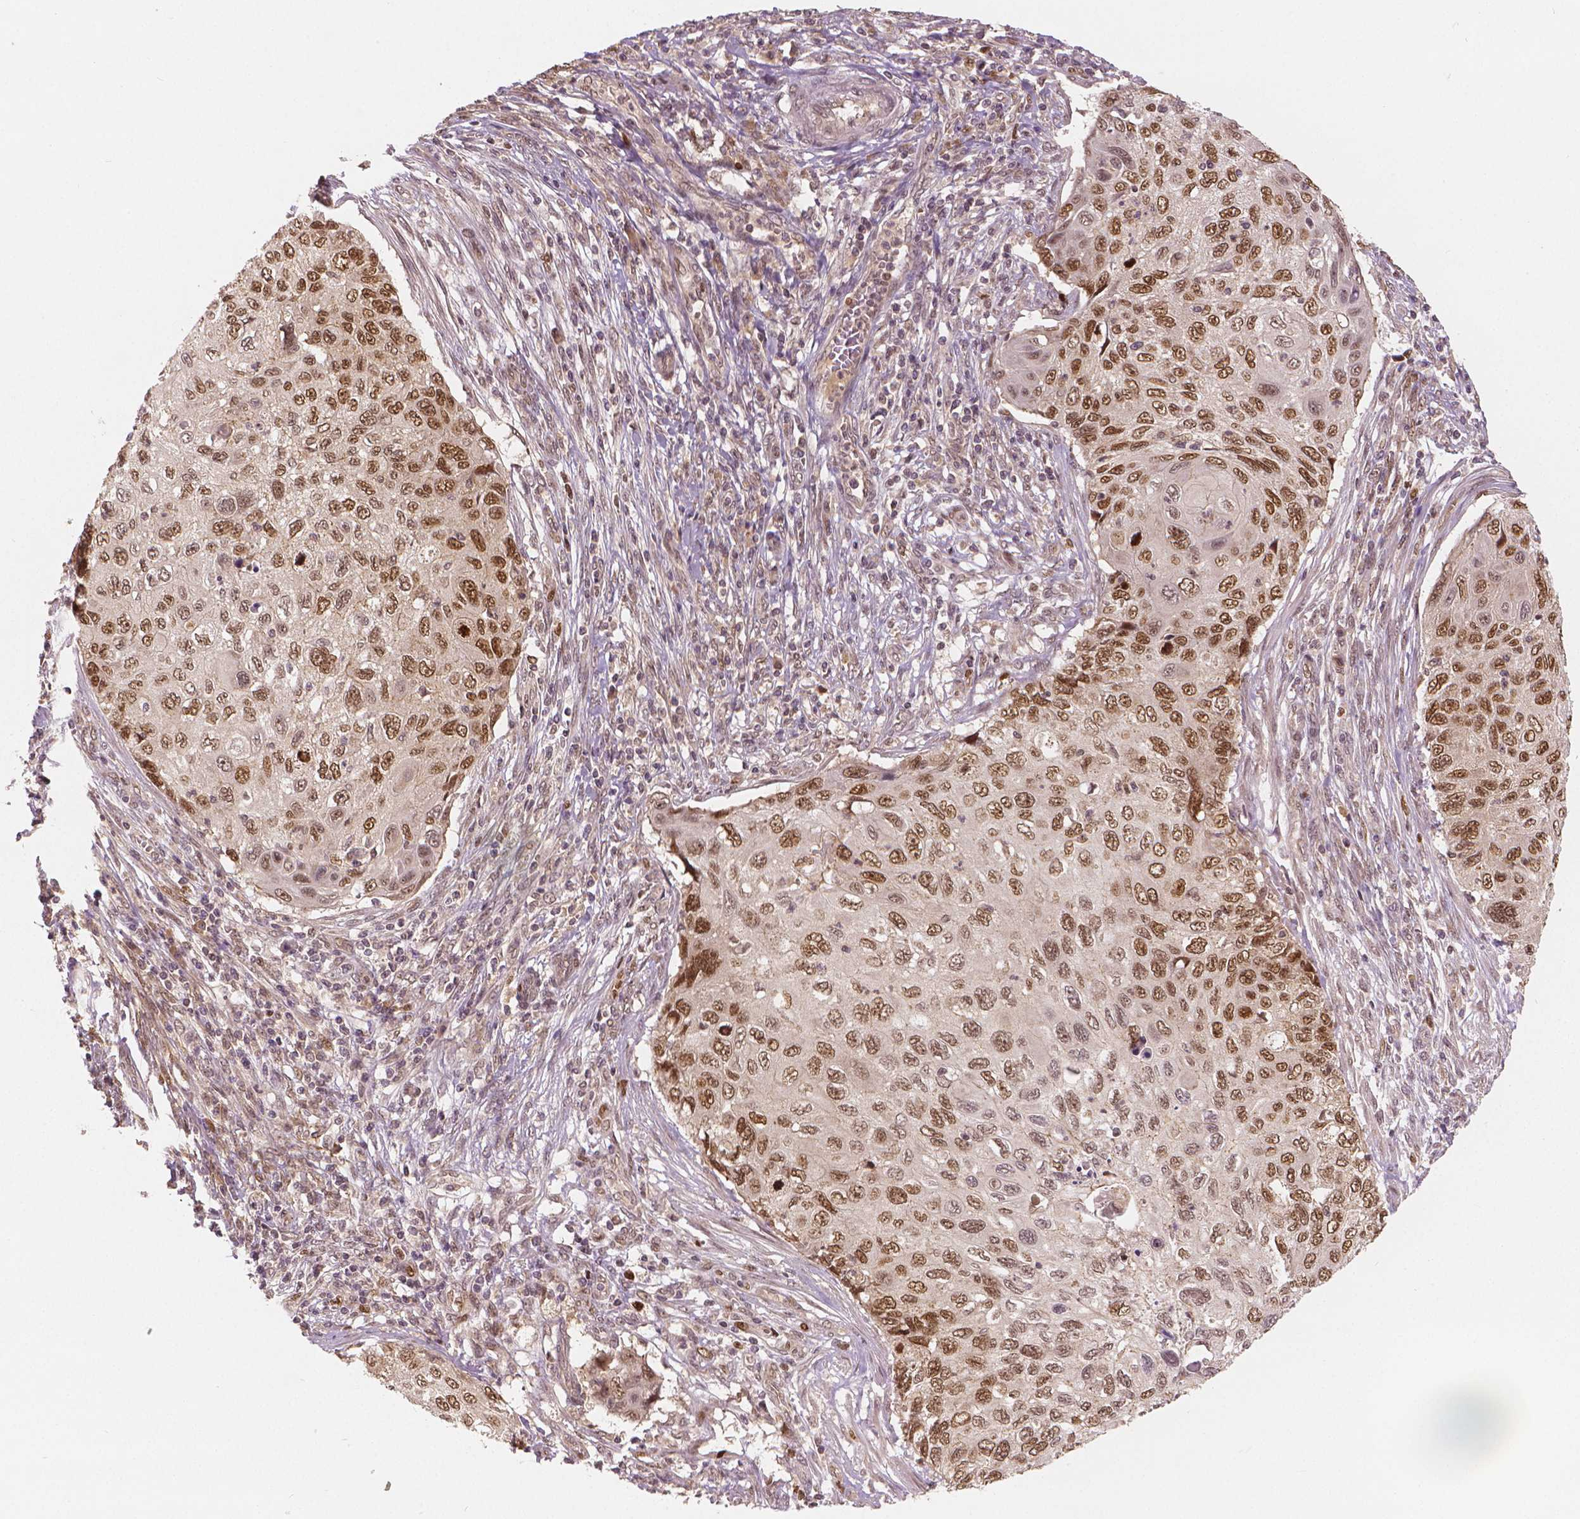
{"staining": {"intensity": "moderate", "quantity": ">75%", "location": "nuclear"}, "tissue": "cervical cancer", "cell_type": "Tumor cells", "image_type": "cancer", "snomed": [{"axis": "morphology", "description": "Squamous cell carcinoma, NOS"}, {"axis": "topography", "description": "Cervix"}], "caption": "Cervical squamous cell carcinoma stained with a brown dye shows moderate nuclear positive staining in approximately >75% of tumor cells.", "gene": "NSD2", "patient": {"sex": "female", "age": 70}}